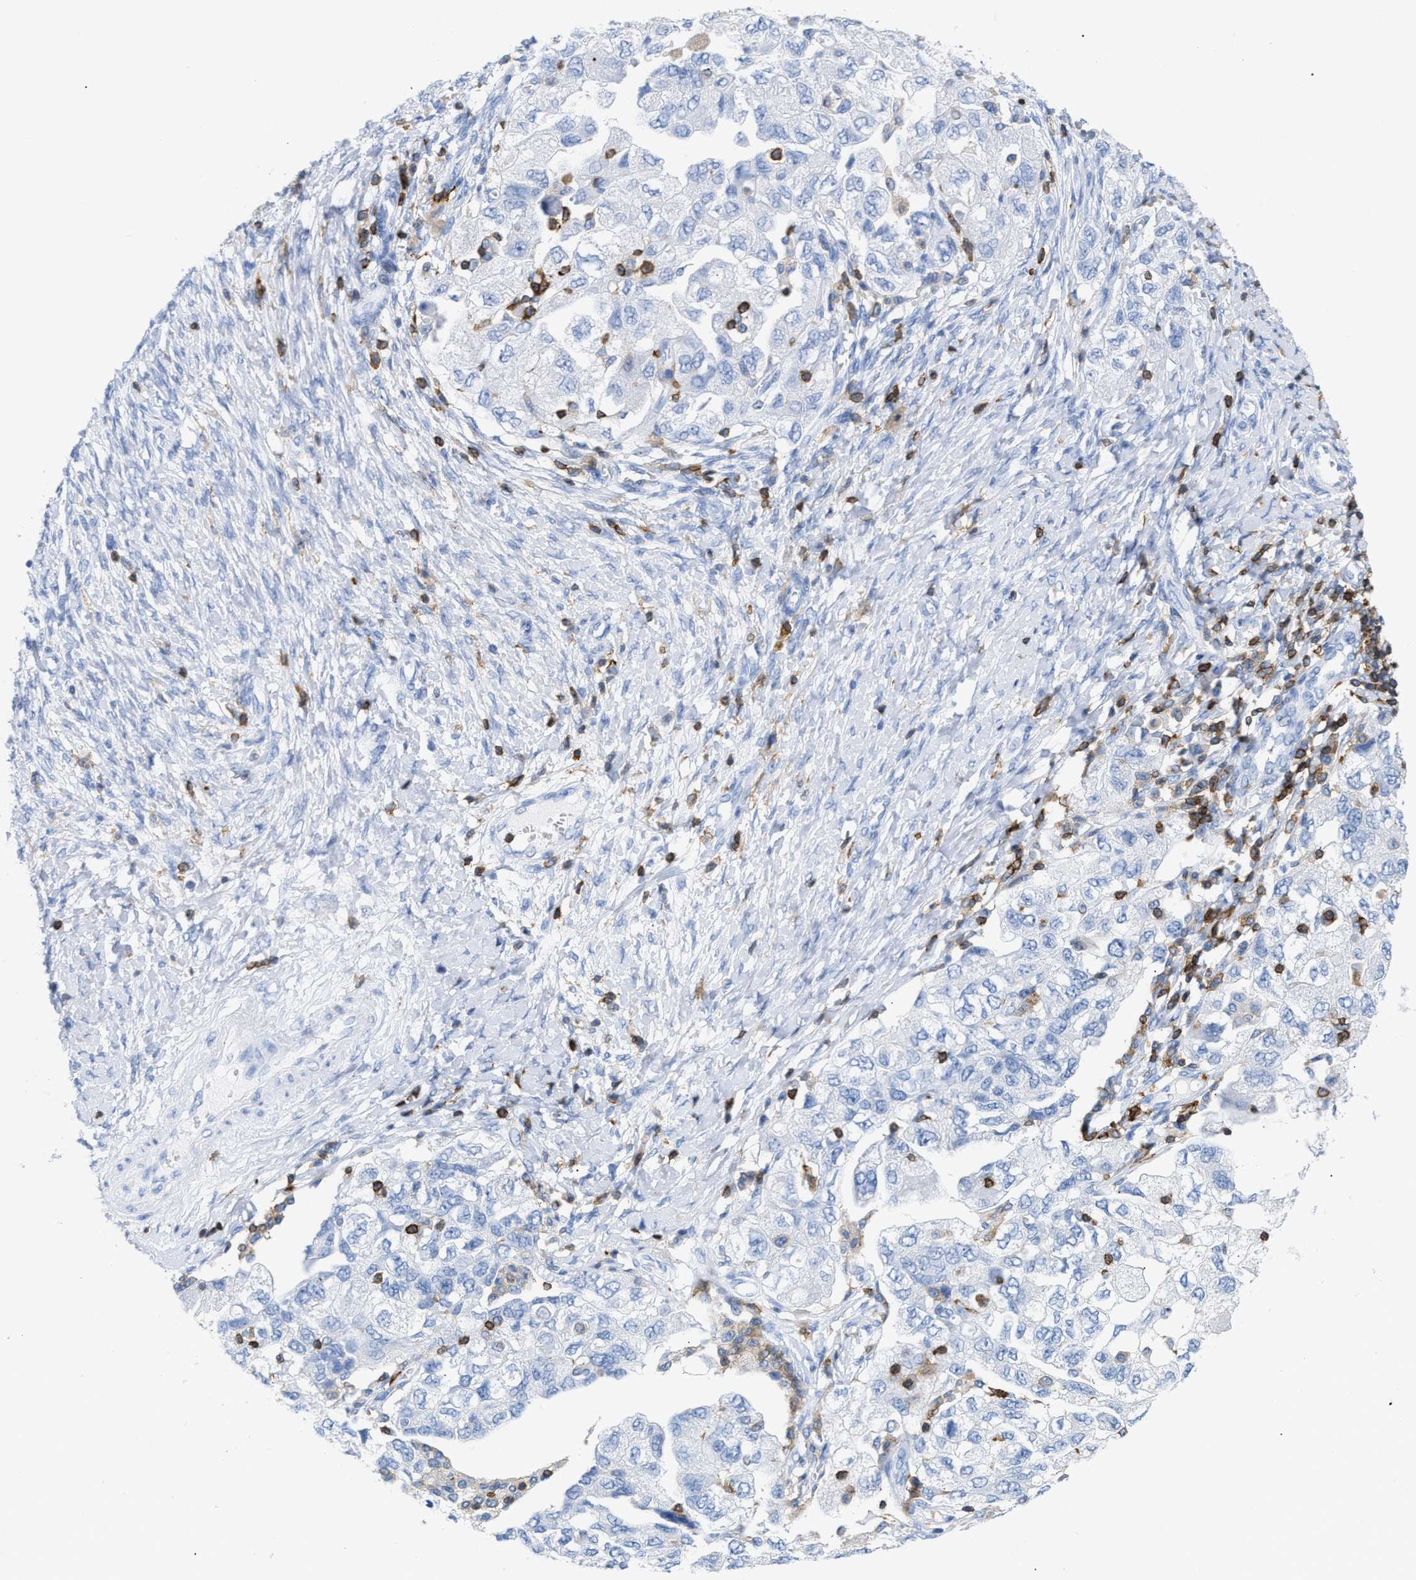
{"staining": {"intensity": "negative", "quantity": "none", "location": "none"}, "tissue": "ovarian cancer", "cell_type": "Tumor cells", "image_type": "cancer", "snomed": [{"axis": "morphology", "description": "Carcinoma, NOS"}, {"axis": "morphology", "description": "Cystadenocarcinoma, serous, NOS"}, {"axis": "topography", "description": "Ovary"}], "caption": "High power microscopy image of an immunohistochemistry histopathology image of ovarian cancer, revealing no significant positivity in tumor cells.", "gene": "LCP1", "patient": {"sex": "female", "age": 69}}